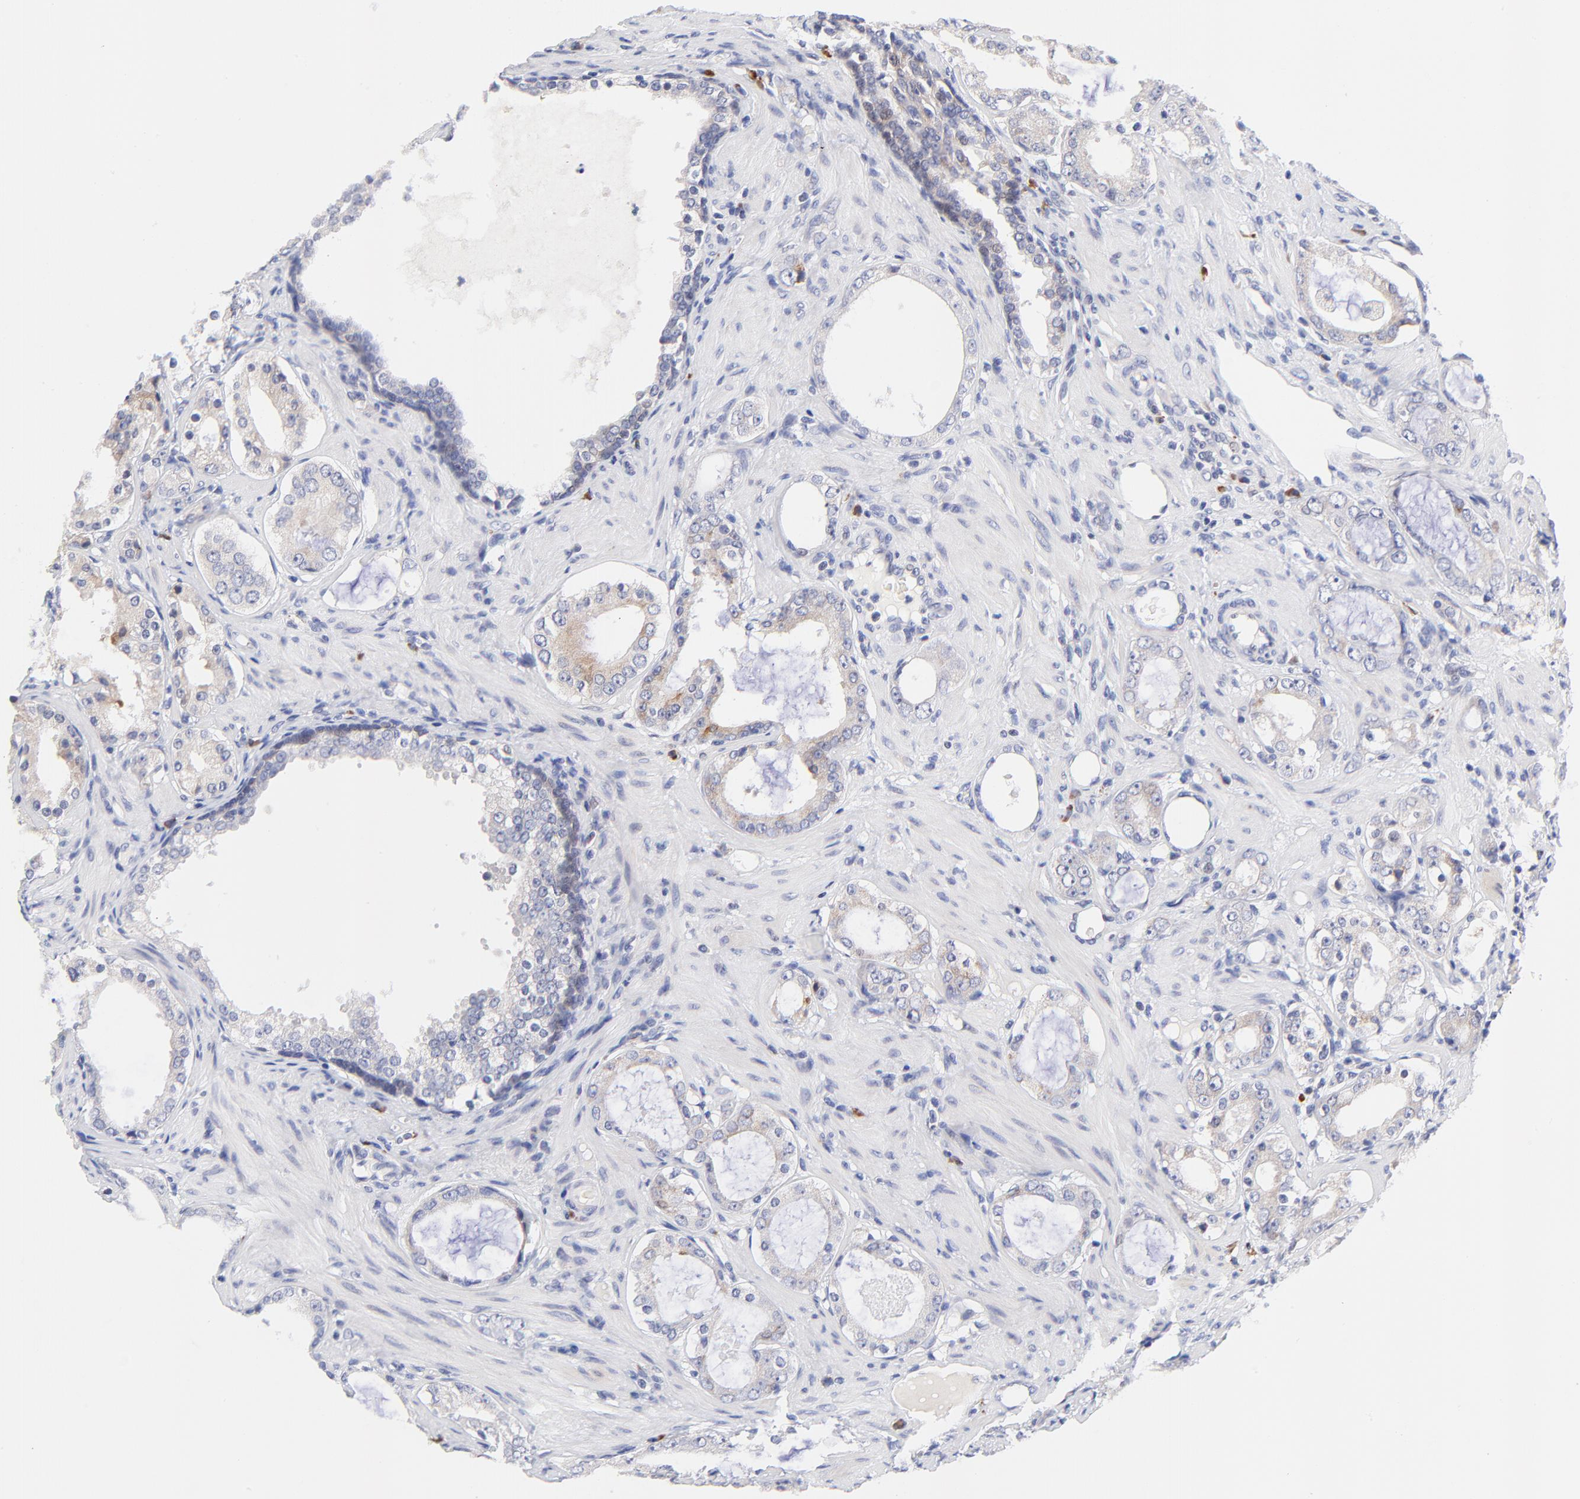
{"staining": {"intensity": "weak", "quantity": "25%-75%", "location": "cytoplasmic/membranous"}, "tissue": "prostate cancer", "cell_type": "Tumor cells", "image_type": "cancer", "snomed": [{"axis": "morphology", "description": "Adenocarcinoma, Medium grade"}, {"axis": "topography", "description": "Prostate"}], "caption": "Brown immunohistochemical staining in human prostate cancer displays weak cytoplasmic/membranous staining in about 25%-75% of tumor cells.", "gene": "AFF2", "patient": {"sex": "male", "age": 73}}